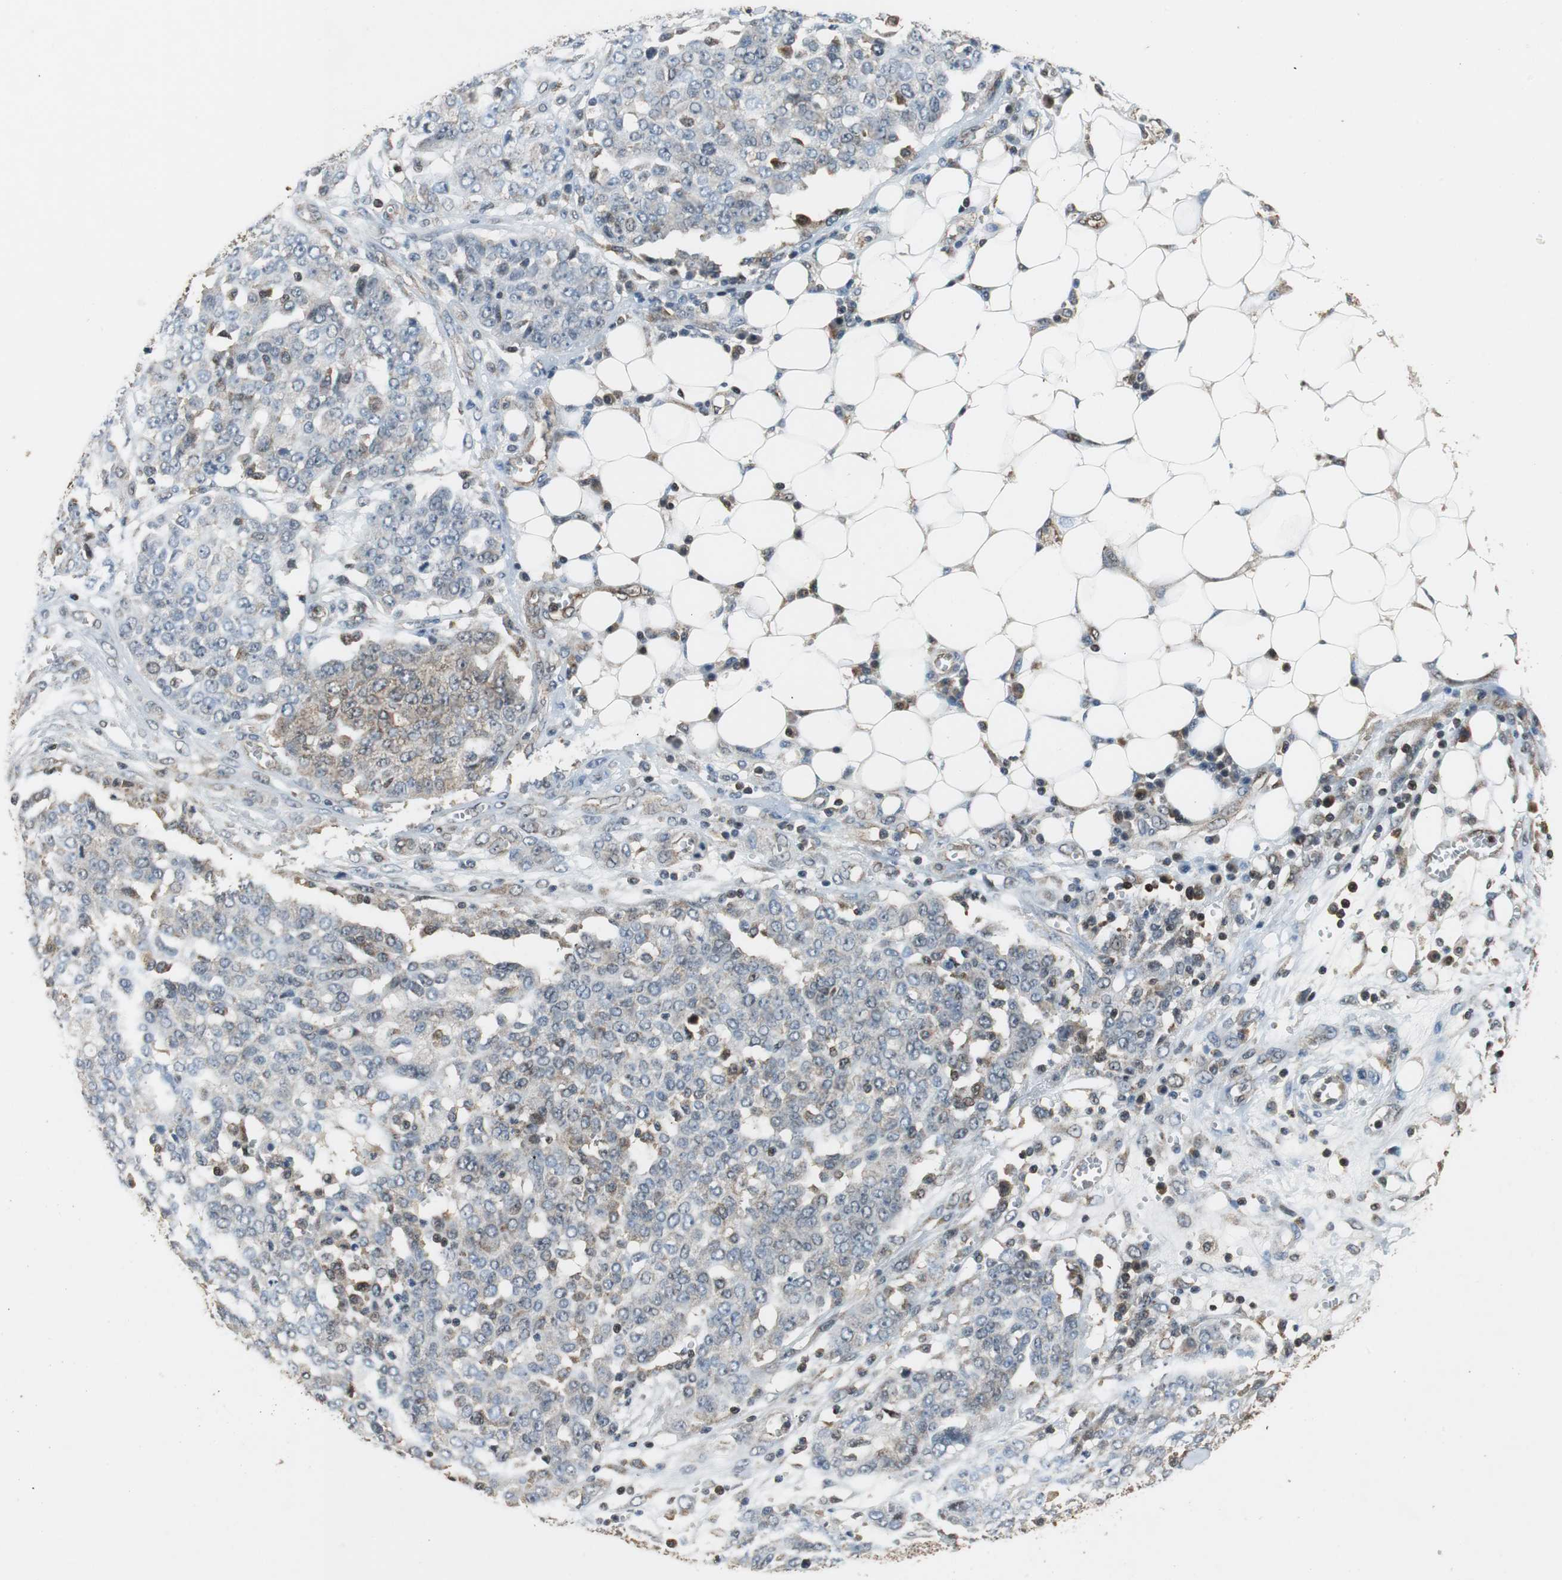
{"staining": {"intensity": "weak", "quantity": "<25%", "location": "cytoplasmic/membranous"}, "tissue": "ovarian cancer", "cell_type": "Tumor cells", "image_type": "cancer", "snomed": [{"axis": "morphology", "description": "Cystadenocarcinoma, serous, NOS"}, {"axis": "topography", "description": "Soft tissue"}, {"axis": "topography", "description": "Ovary"}], "caption": "Immunohistochemistry (IHC) image of ovarian cancer (serous cystadenocarcinoma) stained for a protein (brown), which exhibits no expression in tumor cells.", "gene": "GSDMD", "patient": {"sex": "female", "age": 57}}